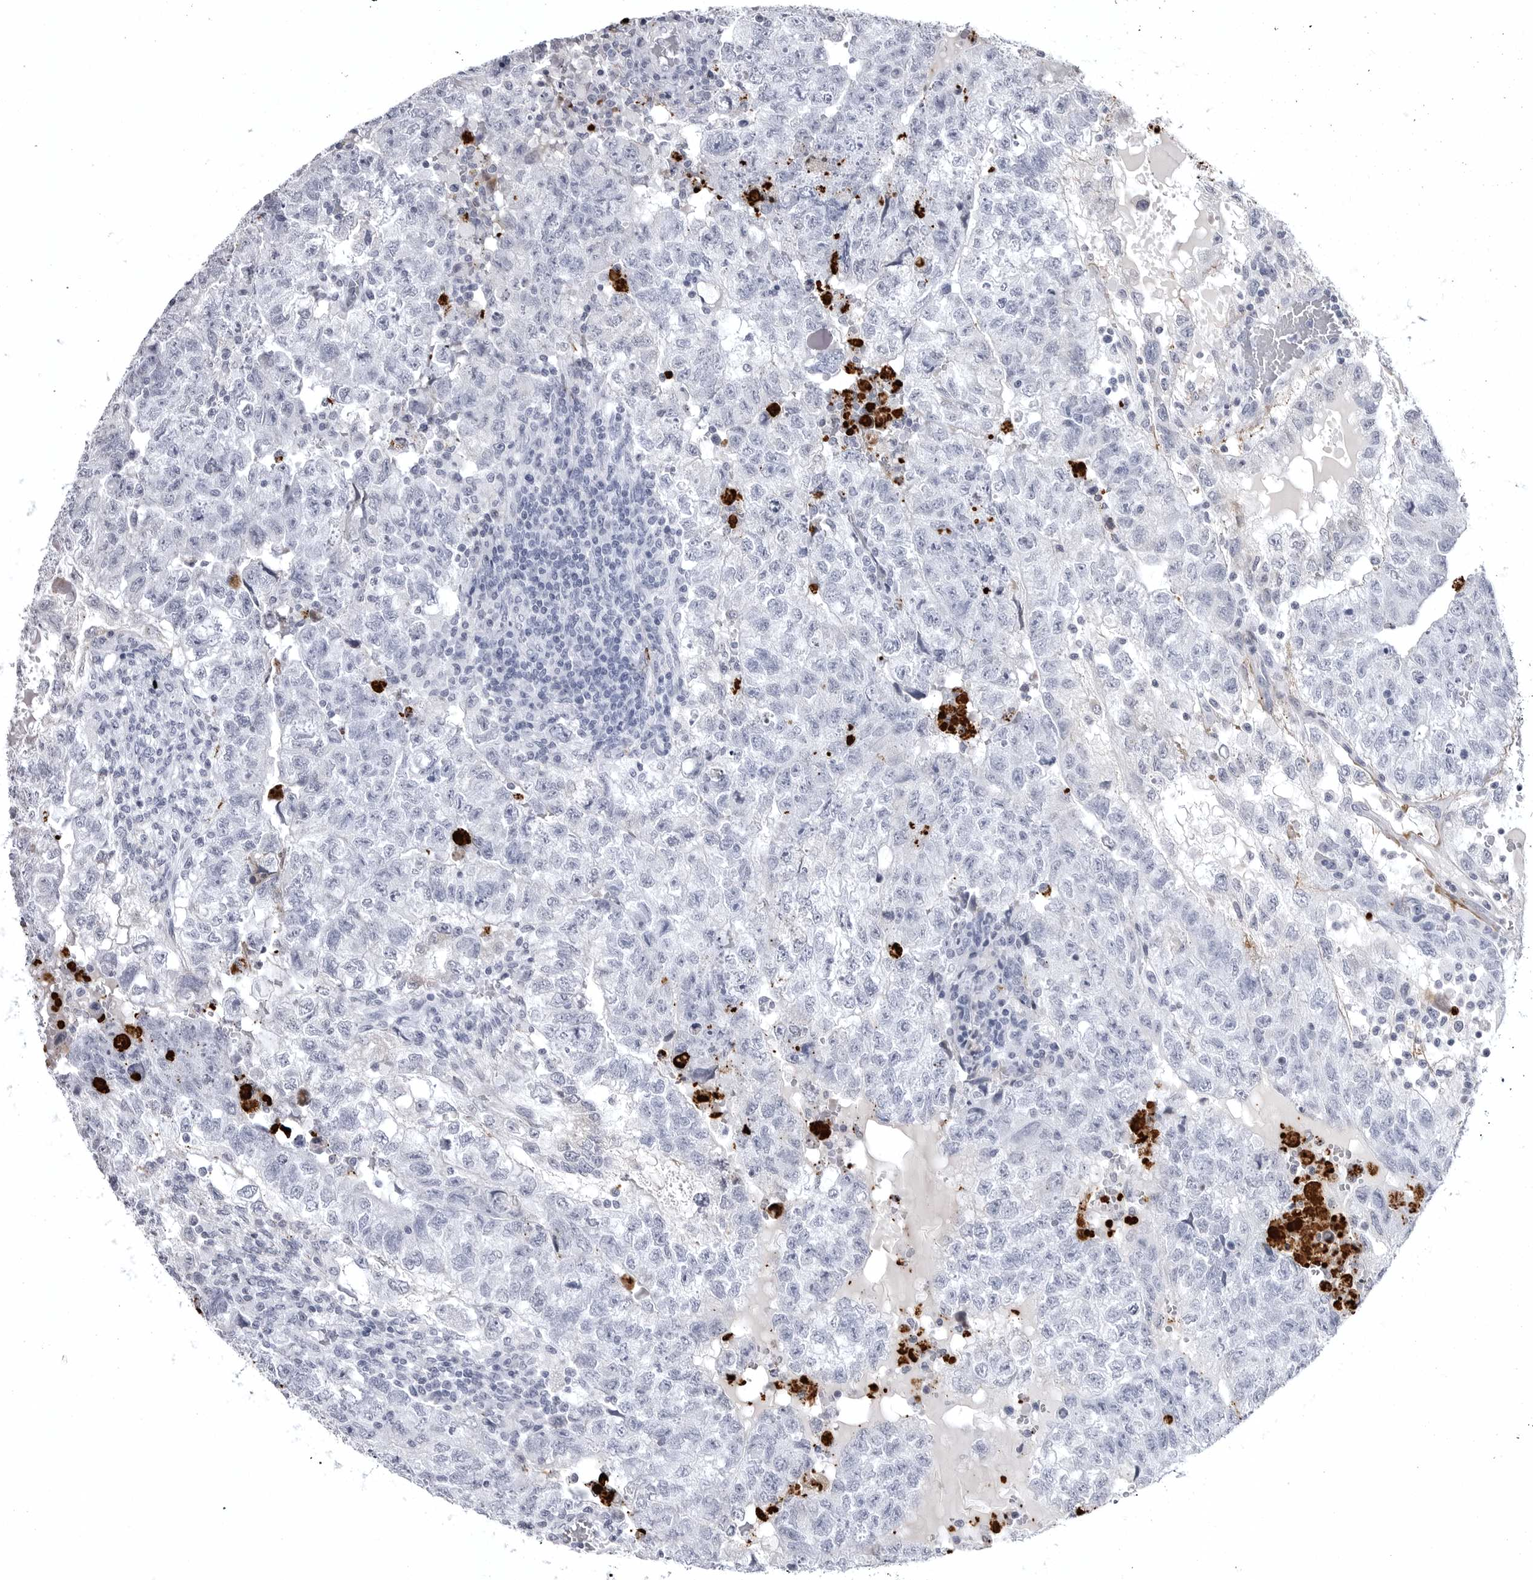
{"staining": {"intensity": "negative", "quantity": "none", "location": "none"}, "tissue": "testis cancer", "cell_type": "Tumor cells", "image_type": "cancer", "snomed": [{"axis": "morphology", "description": "Carcinoma, Embryonal, NOS"}, {"axis": "topography", "description": "Testis"}], "caption": "DAB immunohistochemical staining of testis embryonal carcinoma demonstrates no significant staining in tumor cells.", "gene": "COL26A1", "patient": {"sex": "male", "age": 36}}